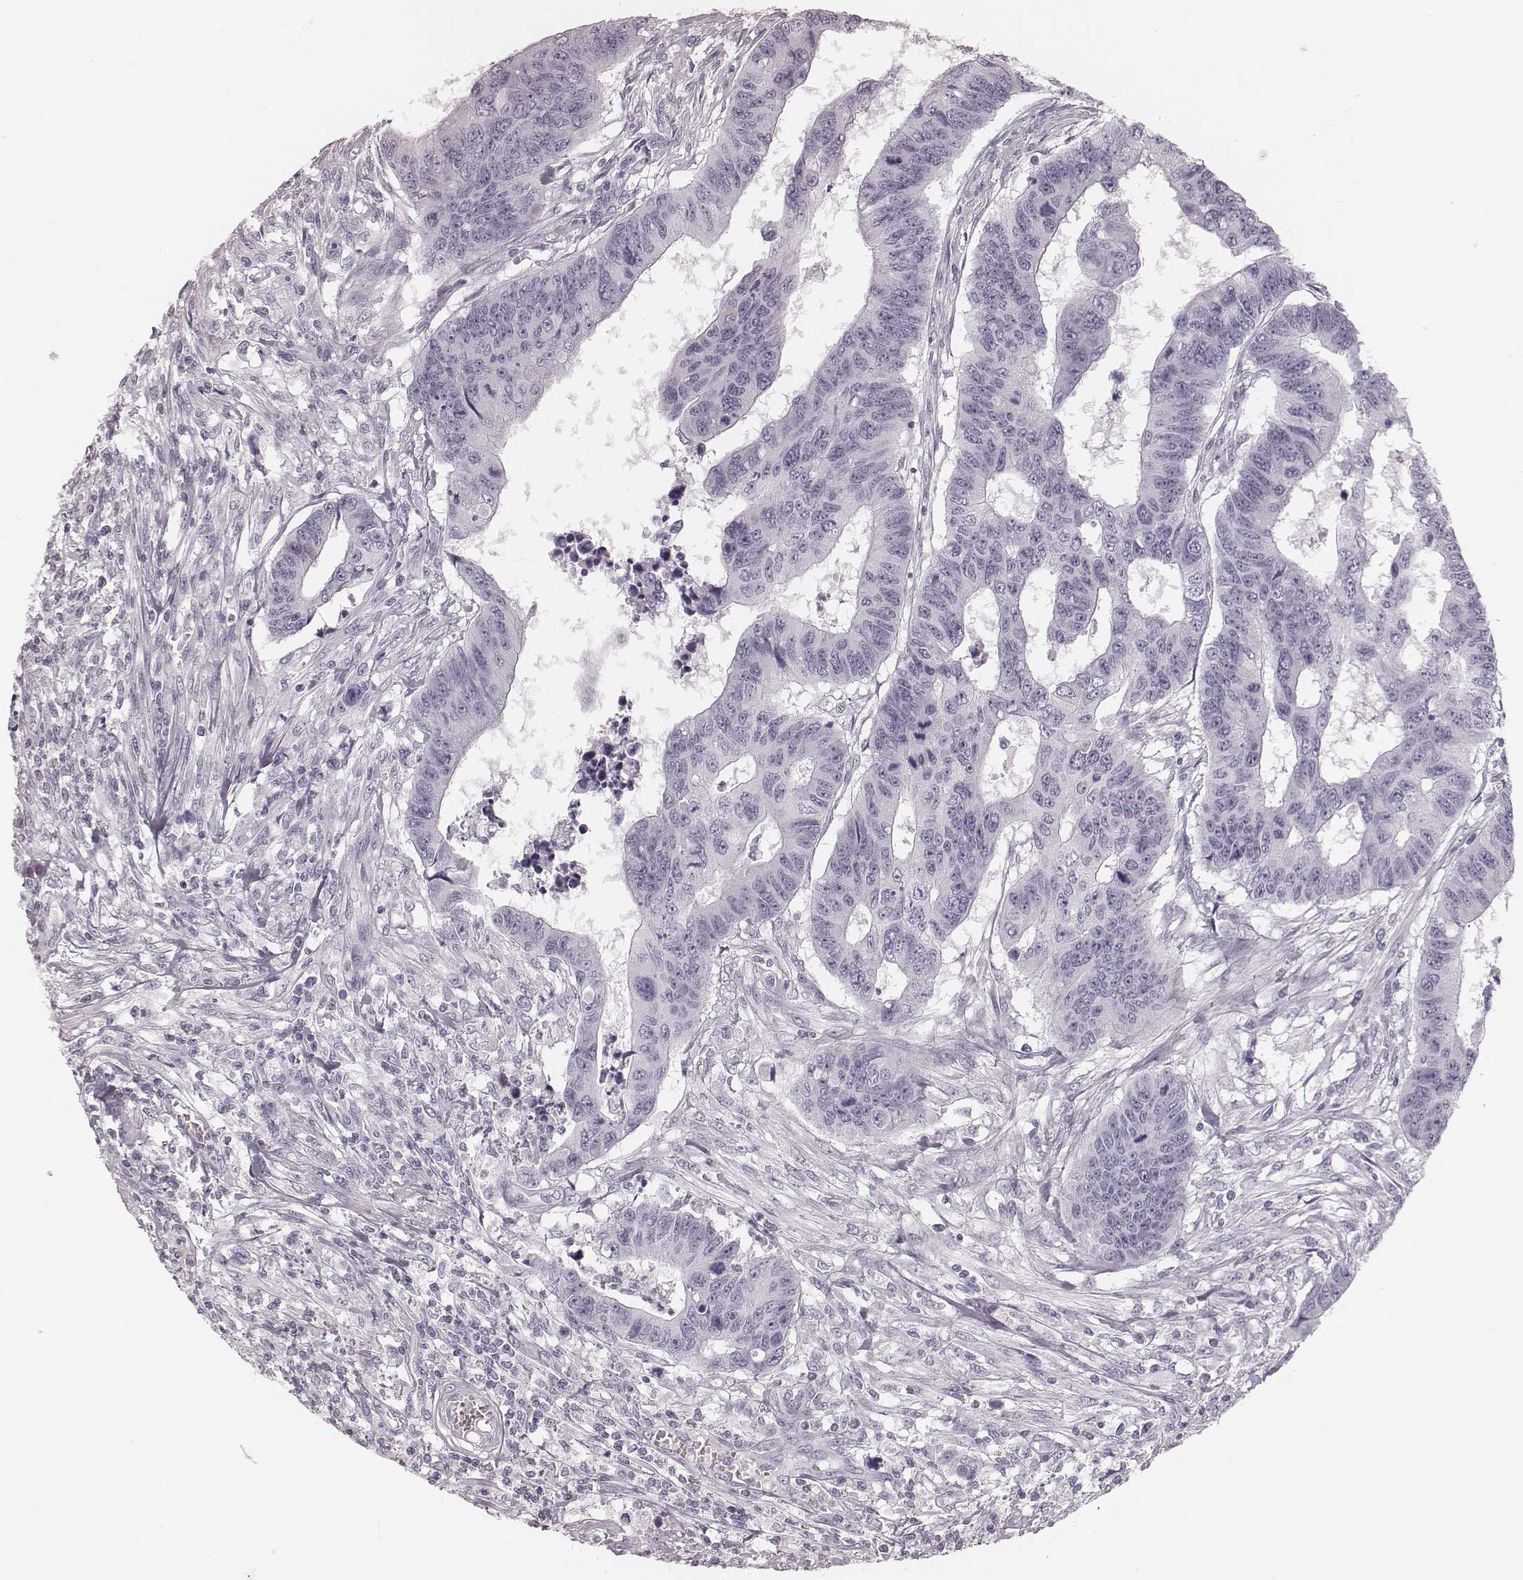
{"staining": {"intensity": "negative", "quantity": "none", "location": "none"}, "tissue": "colorectal cancer", "cell_type": "Tumor cells", "image_type": "cancer", "snomed": [{"axis": "morphology", "description": "Adenocarcinoma, NOS"}, {"axis": "topography", "description": "Rectum"}], "caption": "The image displays no staining of tumor cells in colorectal cancer. The staining is performed using DAB (3,3'-diaminobenzidine) brown chromogen with nuclei counter-stained in using hematoxylin.", "gene": "MSX1", "patient": {"sex": "female", "age": 85}}